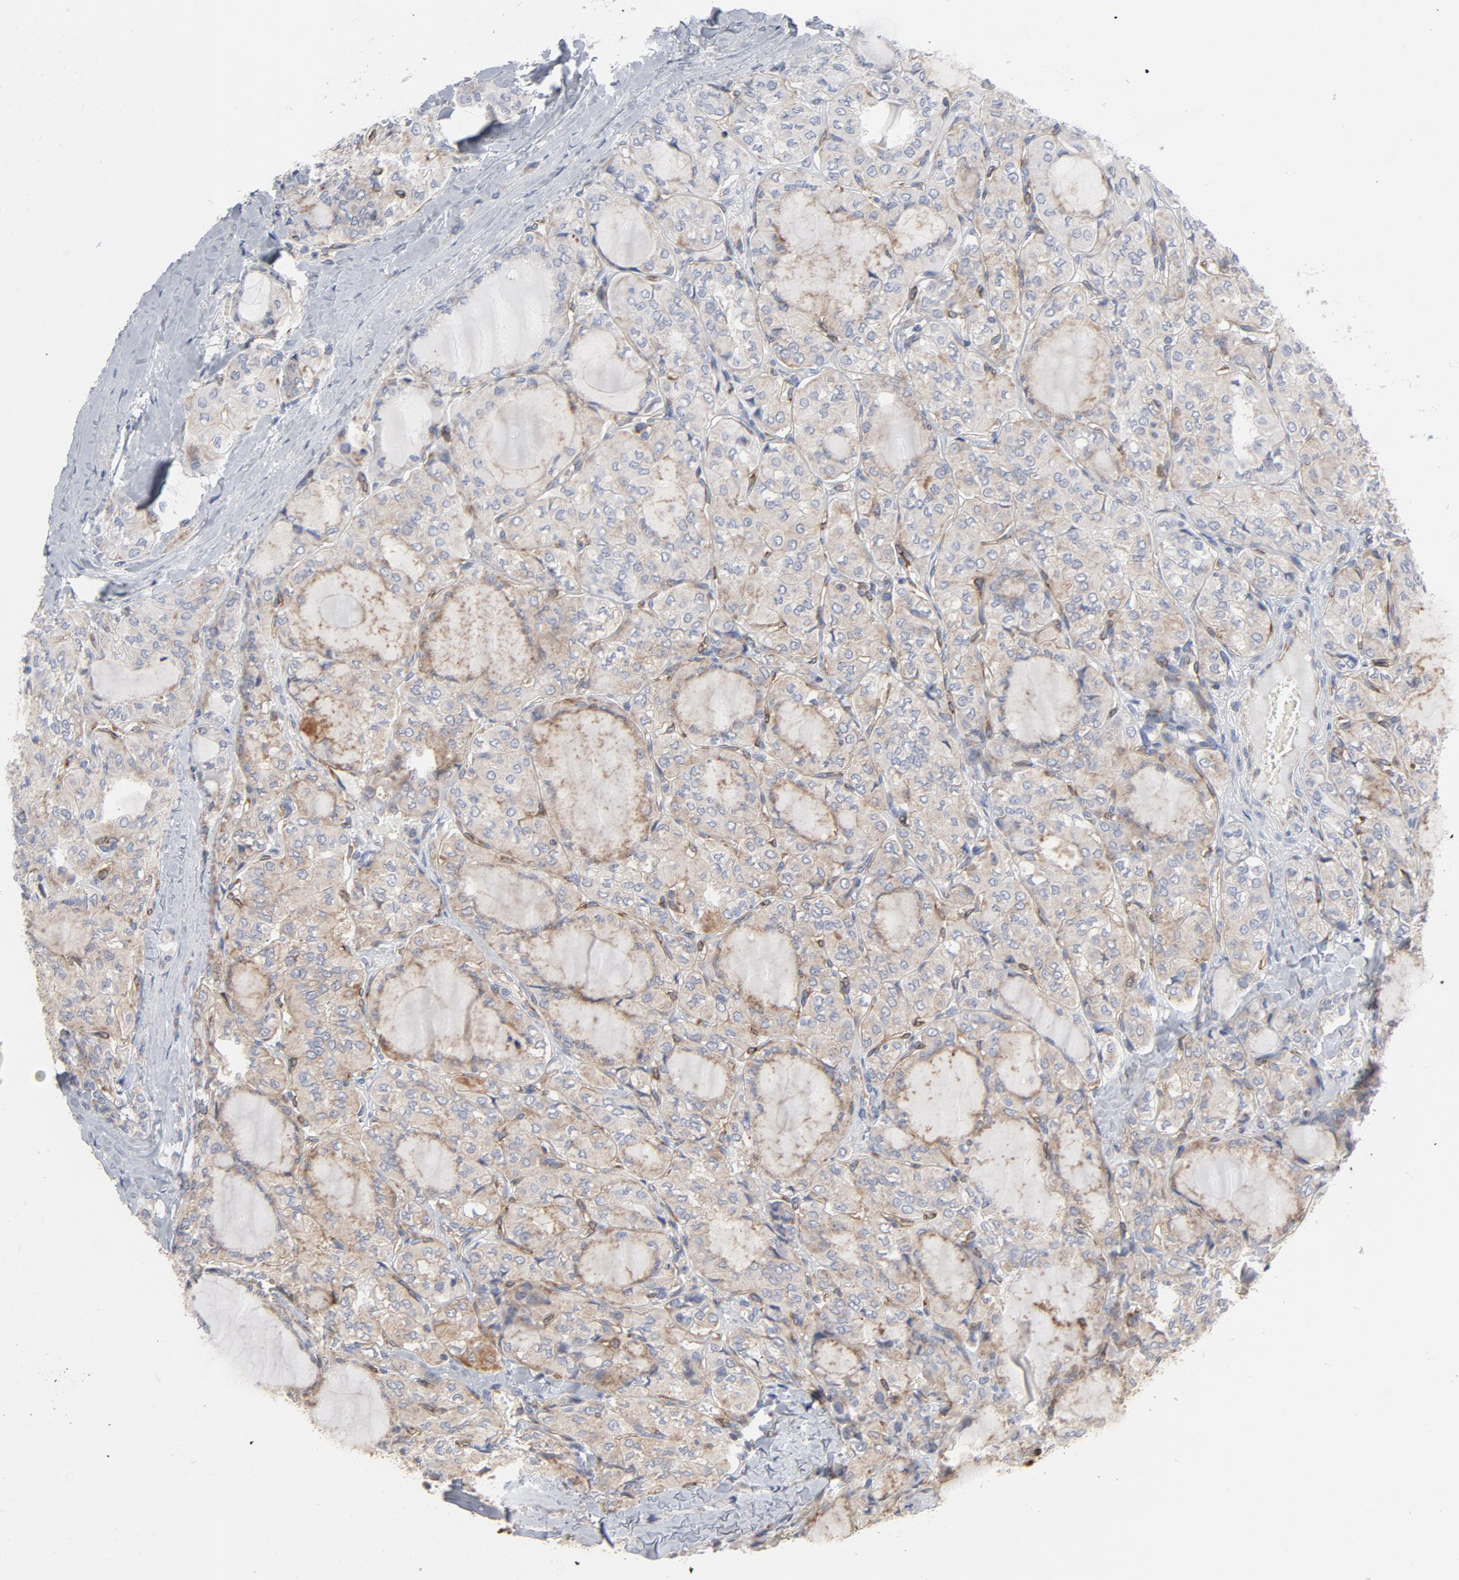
{"staining": {"intensity": "weak", "quantity": ">75%", "location": "cytoplasmic/membranous"}, "tissue": "thyroid cancer", "cell_type": "Tumor cells", "image_type": "cancer", "snomed": [{"axis": "morphology", "description": "Papillary adenocarcinoma, NOS"}, {"axis": "topography", "description": "Thyroid gland"}], "caption": "The micrograph exhibits immunohistochemical staining of thyroid cancer (papillary adenocarcinoma). There is weak cytoplasmic/membranous positivity is seen in approximately >75% of tumor cells.", "gene": "OXA1L", "patient": {"sex": "male", "age": 20}}